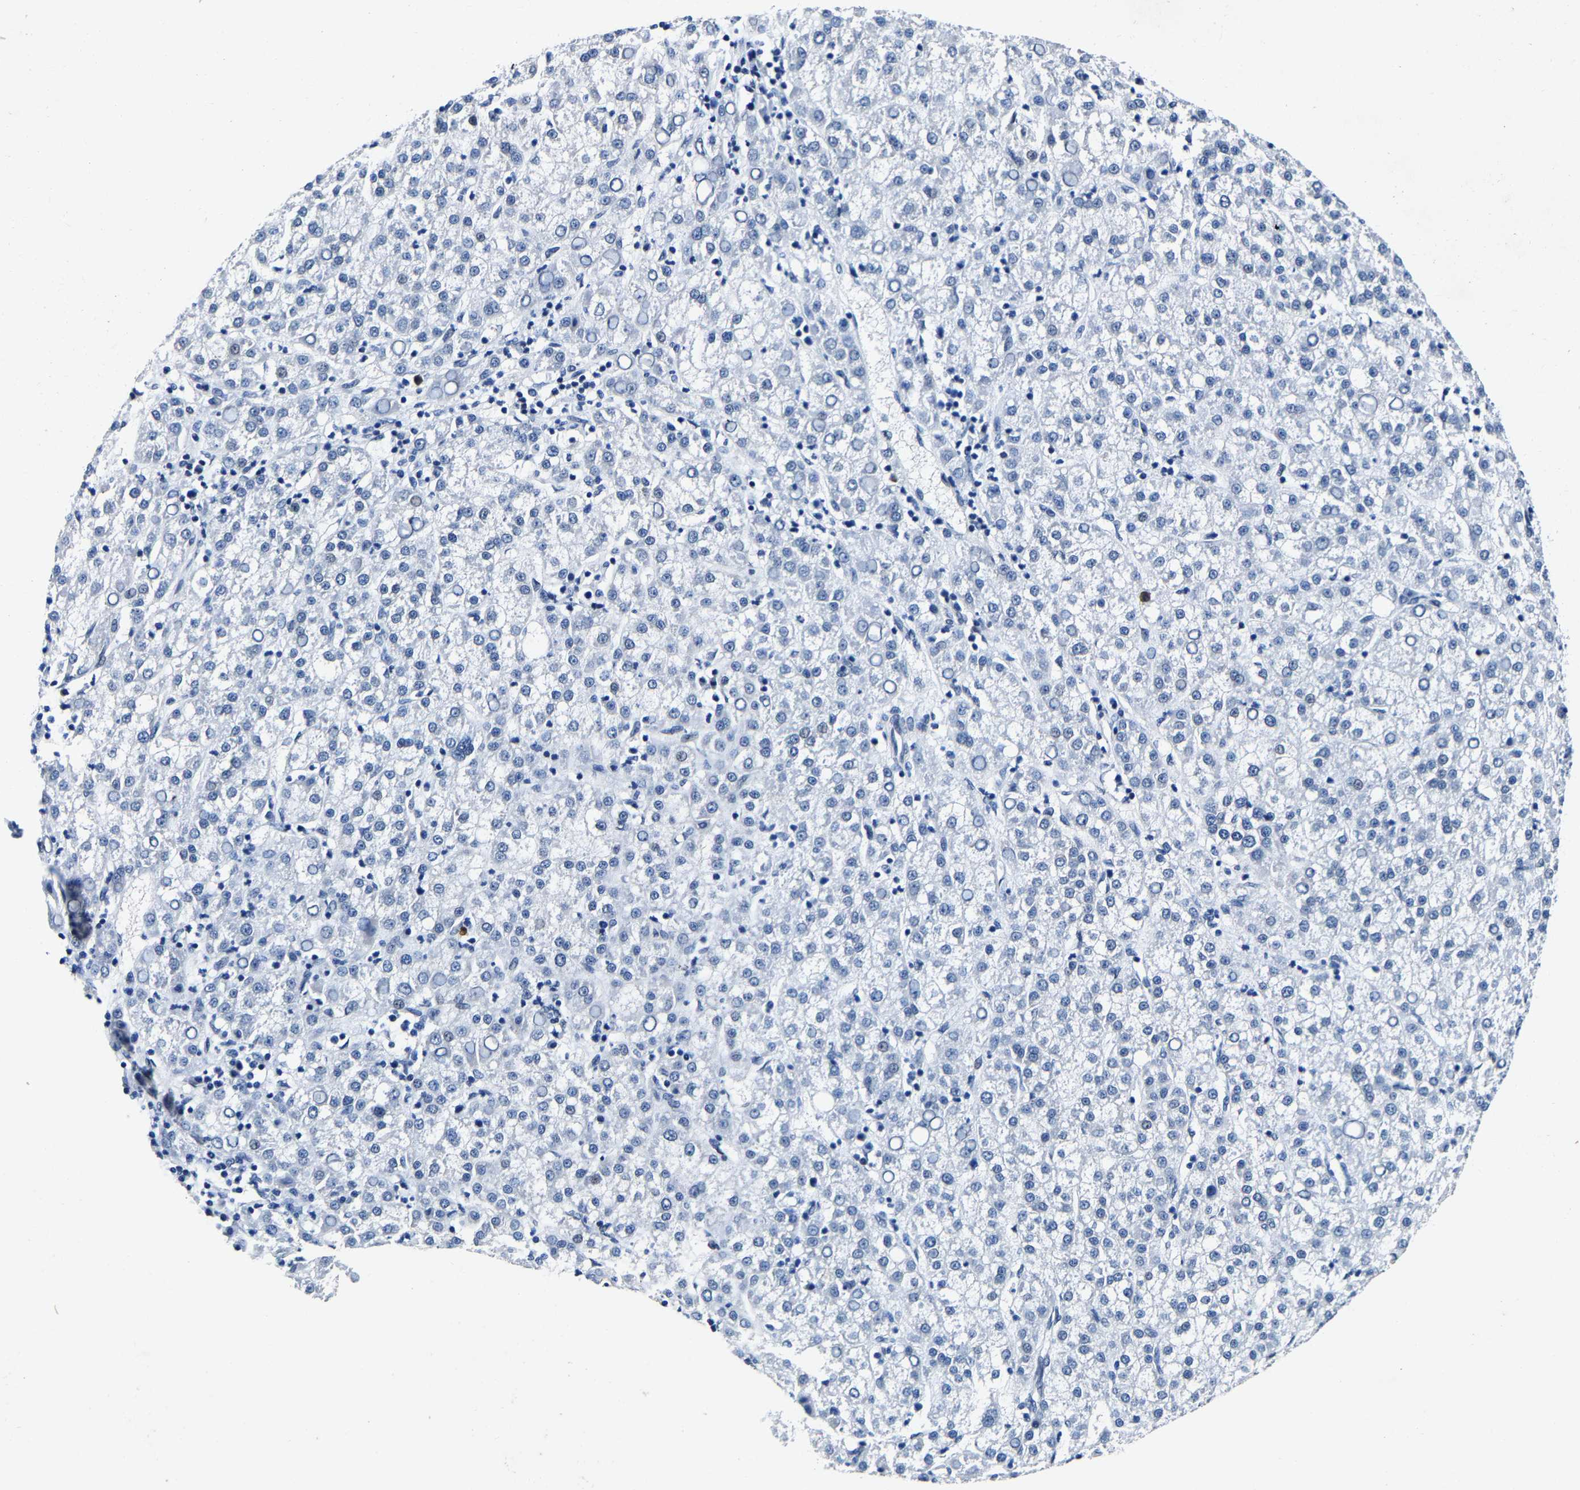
{"staining": {"intensity": "negative", "quantity": "none", "location": "none"}, "tissue": "liver cancer", "cell_type": "Tumor cells", "image_type": "cancer", "snomed": [{"axis": "morphology", "description": "Carcinoma, Hepatocellular, NOS"}, {"axis": "topography", "description": "Liver"}], "caption": "The micrograph reveals no staining of tumor cells in liver cancer (hepatocellular carcinoma). (DAB immunohistochemistry, high magnification).", "gene": "UBN2", "patient": {"sex": "female", "age": 58}}